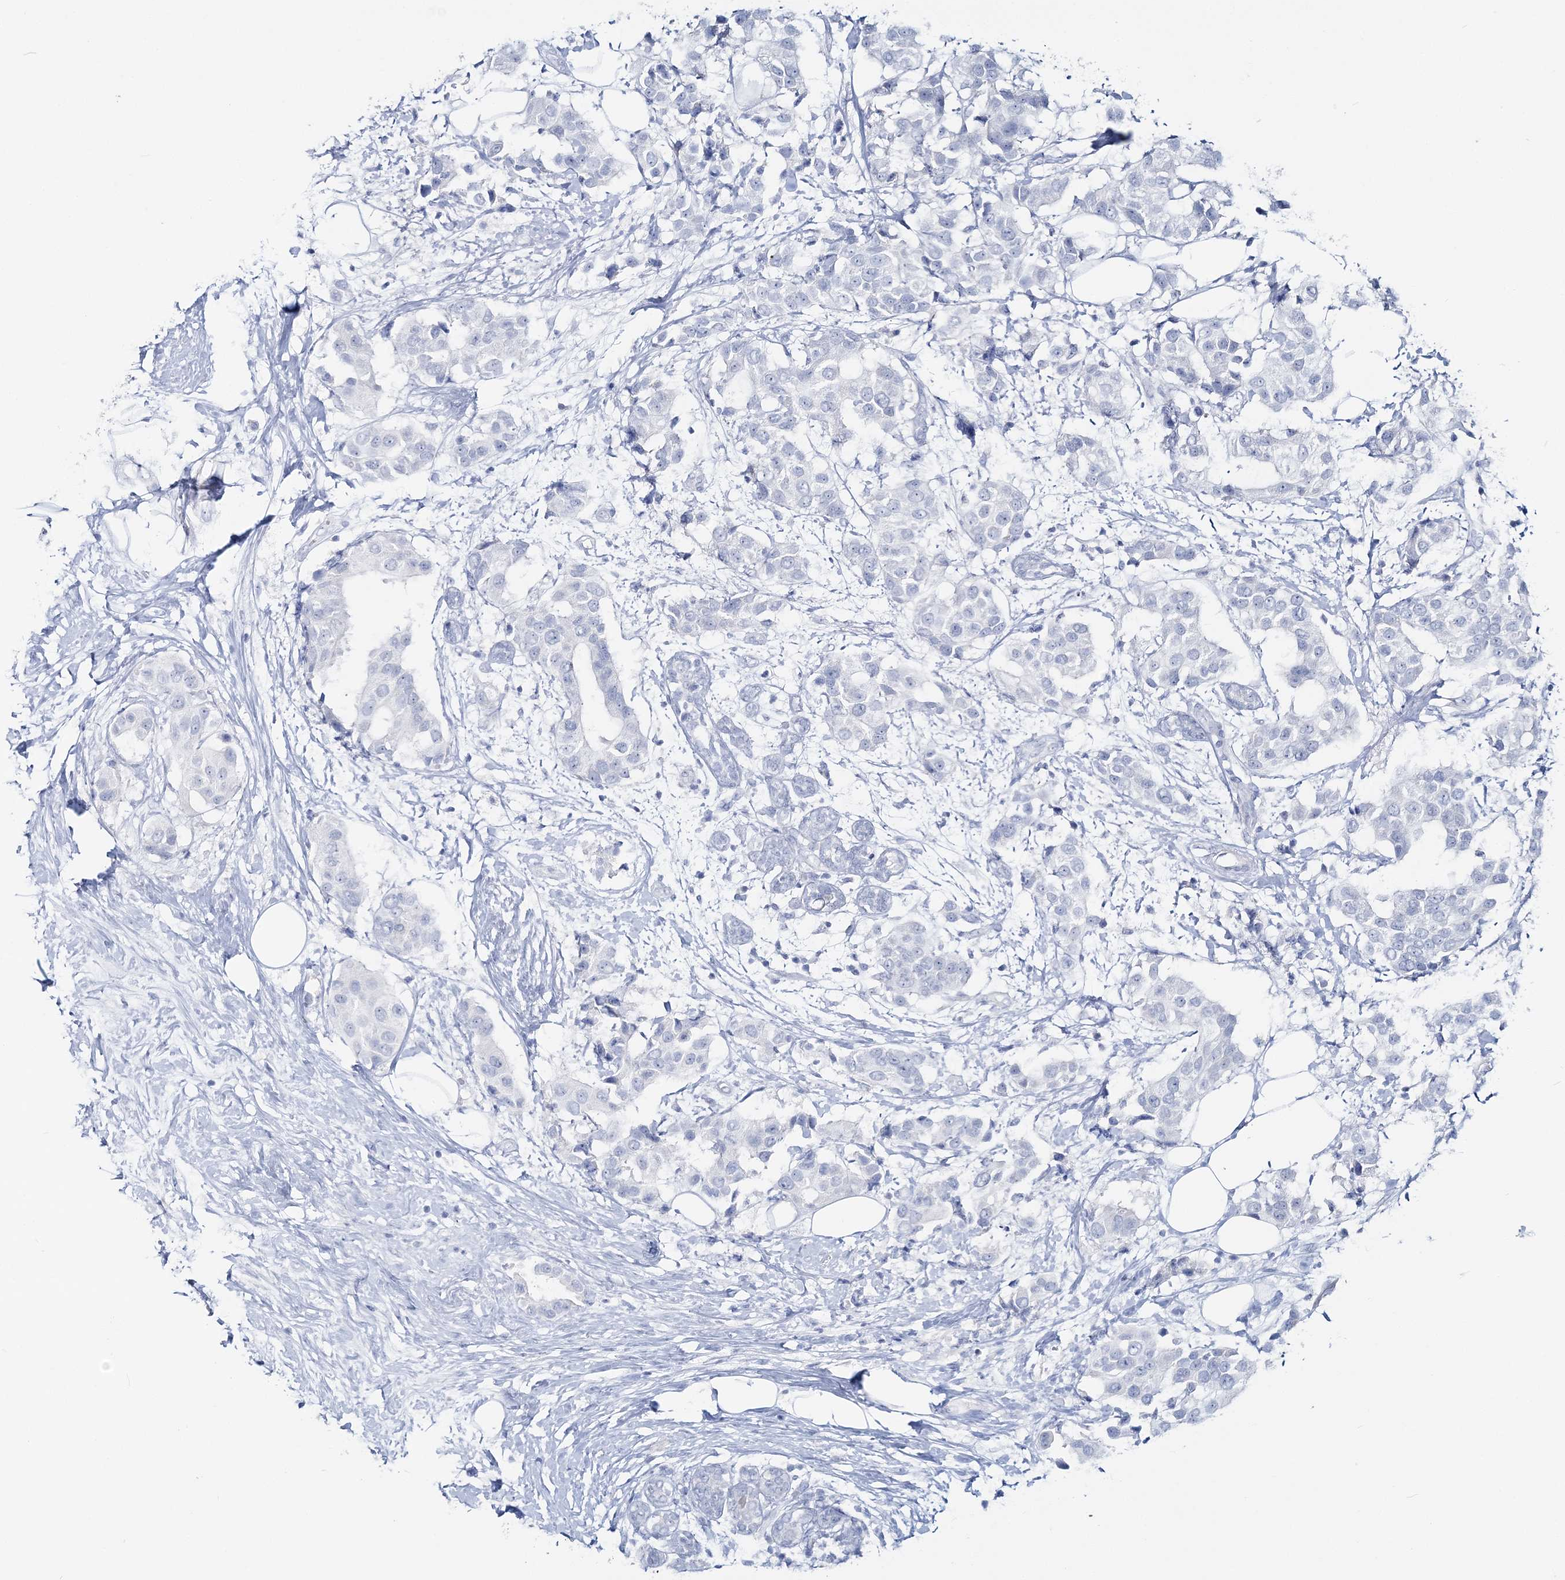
{"staining": {"intensity": "negative", "quantity": "none", "location": "none"}, "tissue": "breast cancer", "cell_type": "Tumor cells", "image_type": "cancer", "snomed": [{"axis": "morphology", "description": "Normal tissue, NOS"}, {"axis": "morphology", "description": "Duct carcinoma"}, {"axis": "topography", "description": "Breast"}], "caption": "This is an IHC image of breast invasive ductal carcinoma. There is no positivity in tumor cells.", "gene": "CYP3A4", "patient": {"sex": "female", "age": 39}}